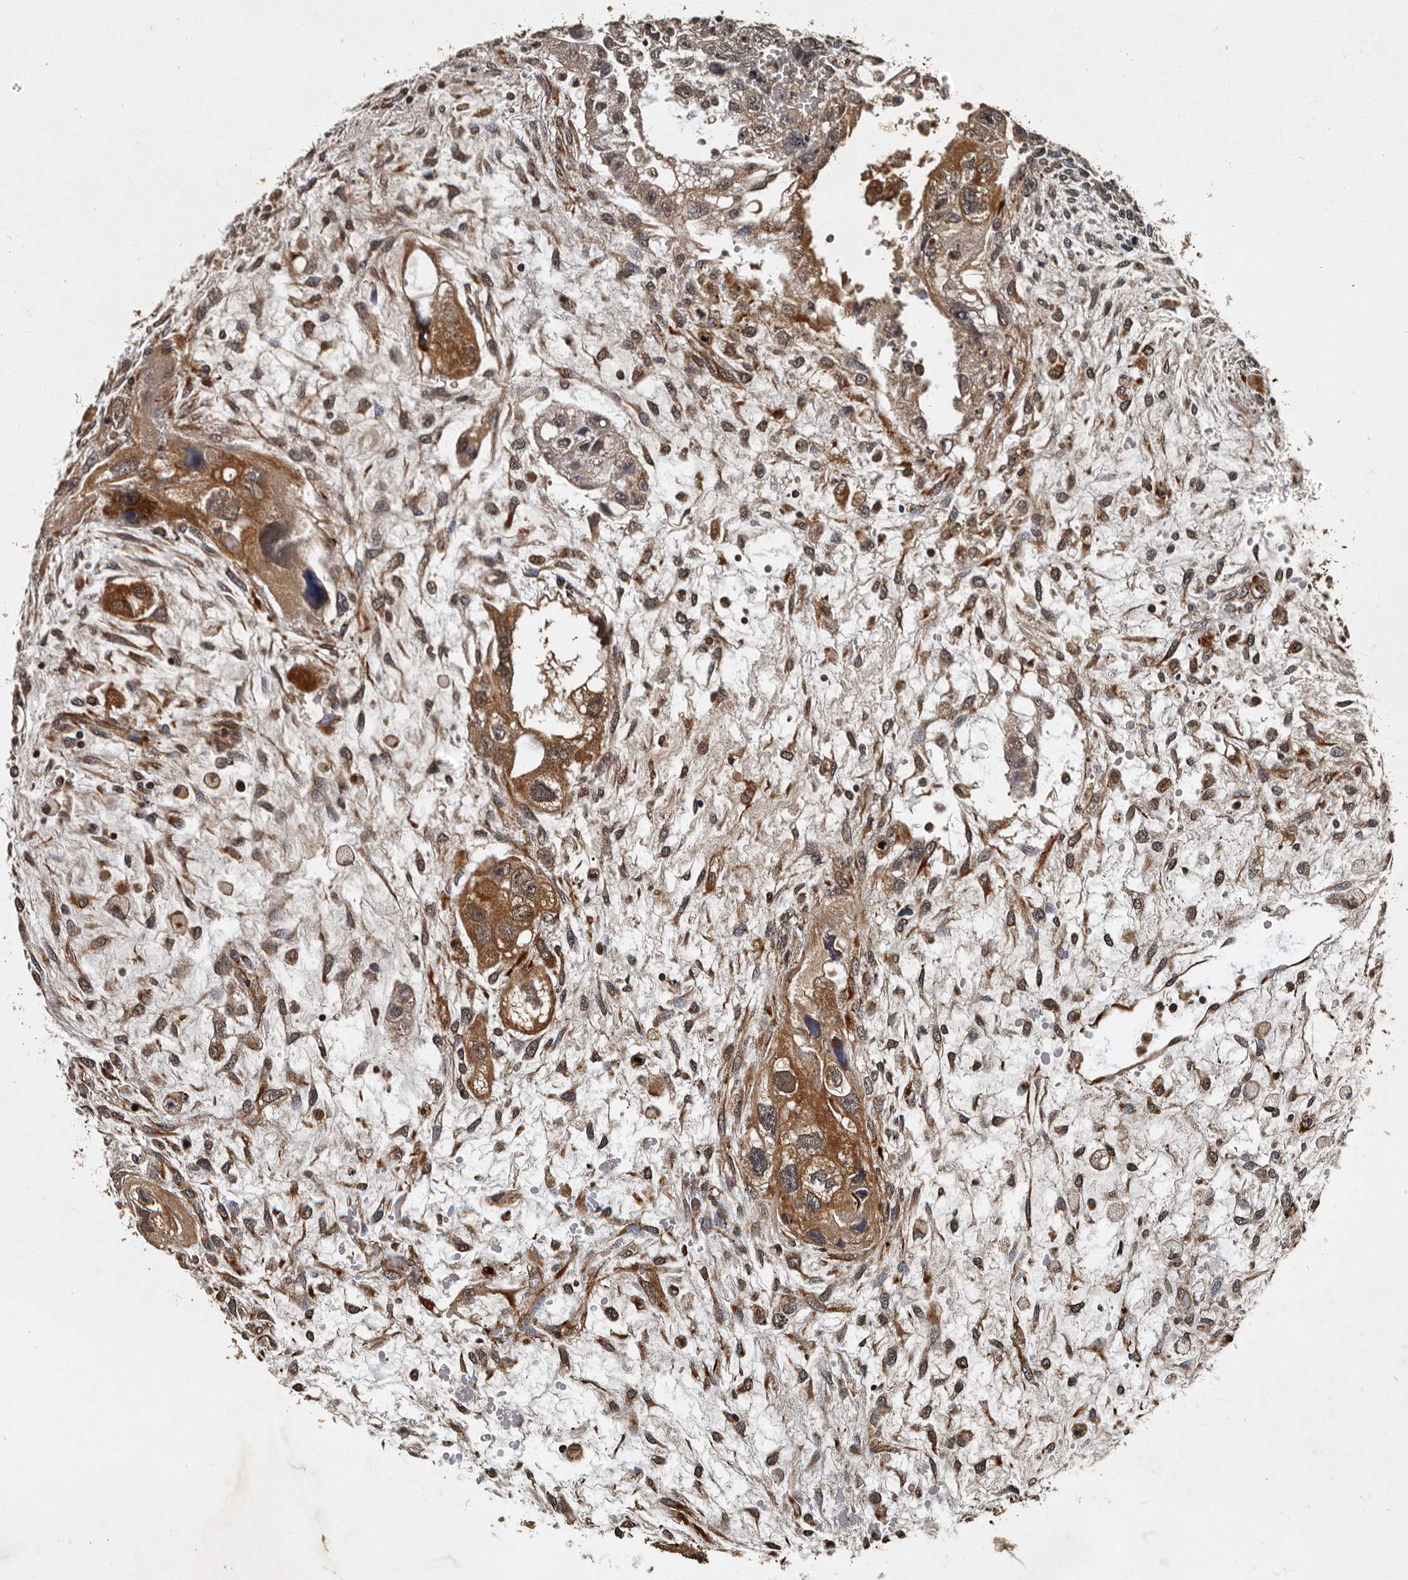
{"staining": {"intensity": "moderate", "quantity": ">75%", "location": "cytoplasmic/membranous,nuclear"}, "tissue": "testis cancer", "cell_type": "Tumor cells", "image_type": "cancer", "snomed": [{"axis": "morphology", "description": "Carcinoma, Embryonal, NOS"}, {"axis": "topography", "description": "Testis"}], "caption": "Approximately >75% of tumor cells in human embryonal carcinoma (testis) demonstrate moderate cytoplasmic/membranous and nuclear protein staining as visualized by brown immunohistochemical staining.", "gene": "CPNE3", "patient": {"sex": "male", "age": 36}}